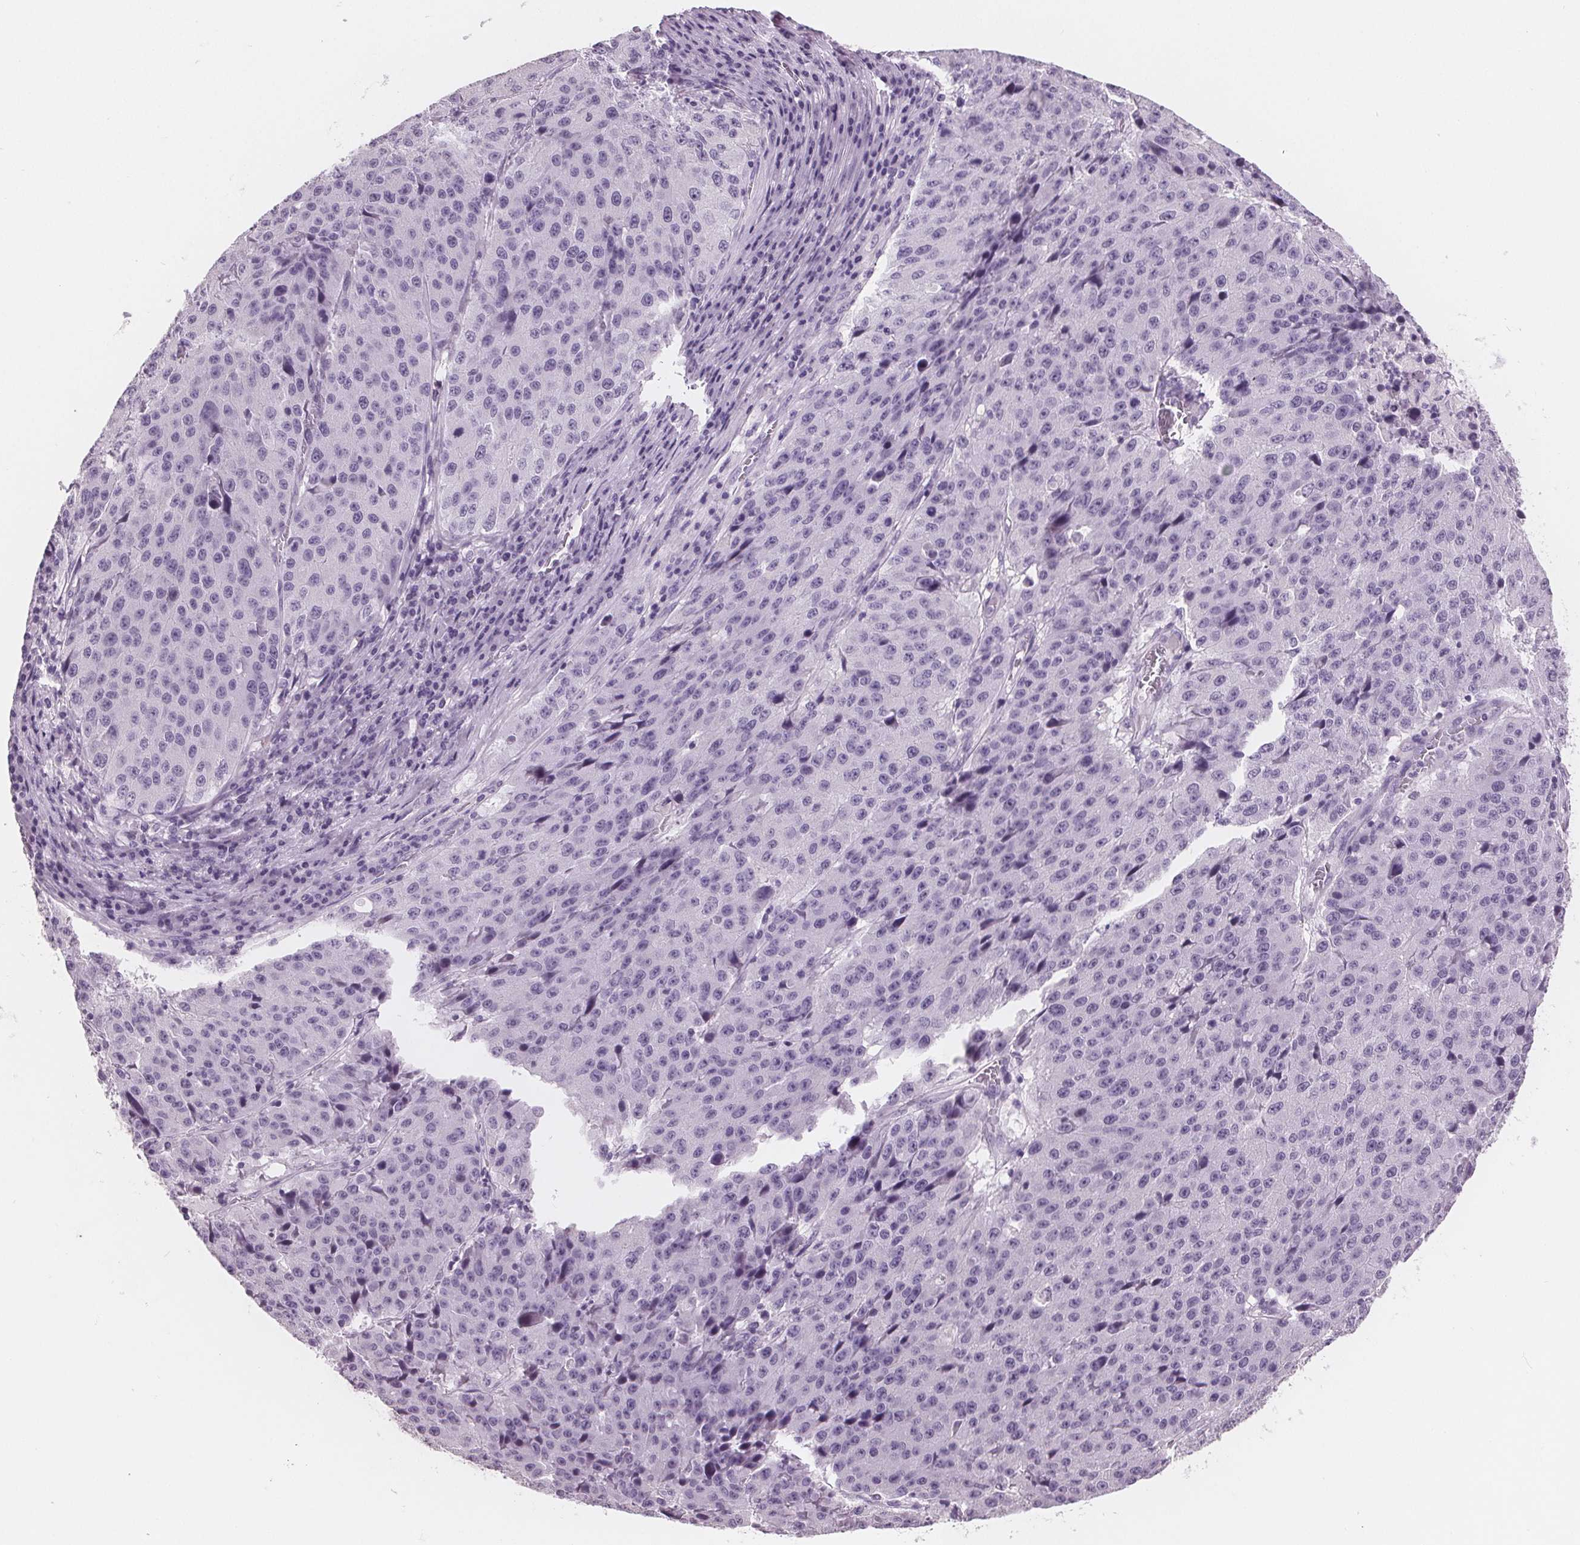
{"staining": {"intensity": "negative", "quantity": "none", "location": "none"}, "tissue": "stomach cancer", "cell_type": "Tumor cells", "image_type": "cancer", "snomed": [{"axis": "morphology", "description": "Adenocarcinoma, NOS"}, {"axis": "topography", "description": "Stomach"}], "caption": "The micrograph shows no staining of tumor cells in stomach cancer. The staining was performed using DAB (3,3'-diaminobenzidine) to visualize the protein expression in brown, while the nuclei were stained in blue with hematoxylin (Magnification: 20x).", "gene": "AMBP", "patient": {"sex": "male", "age": 71}}